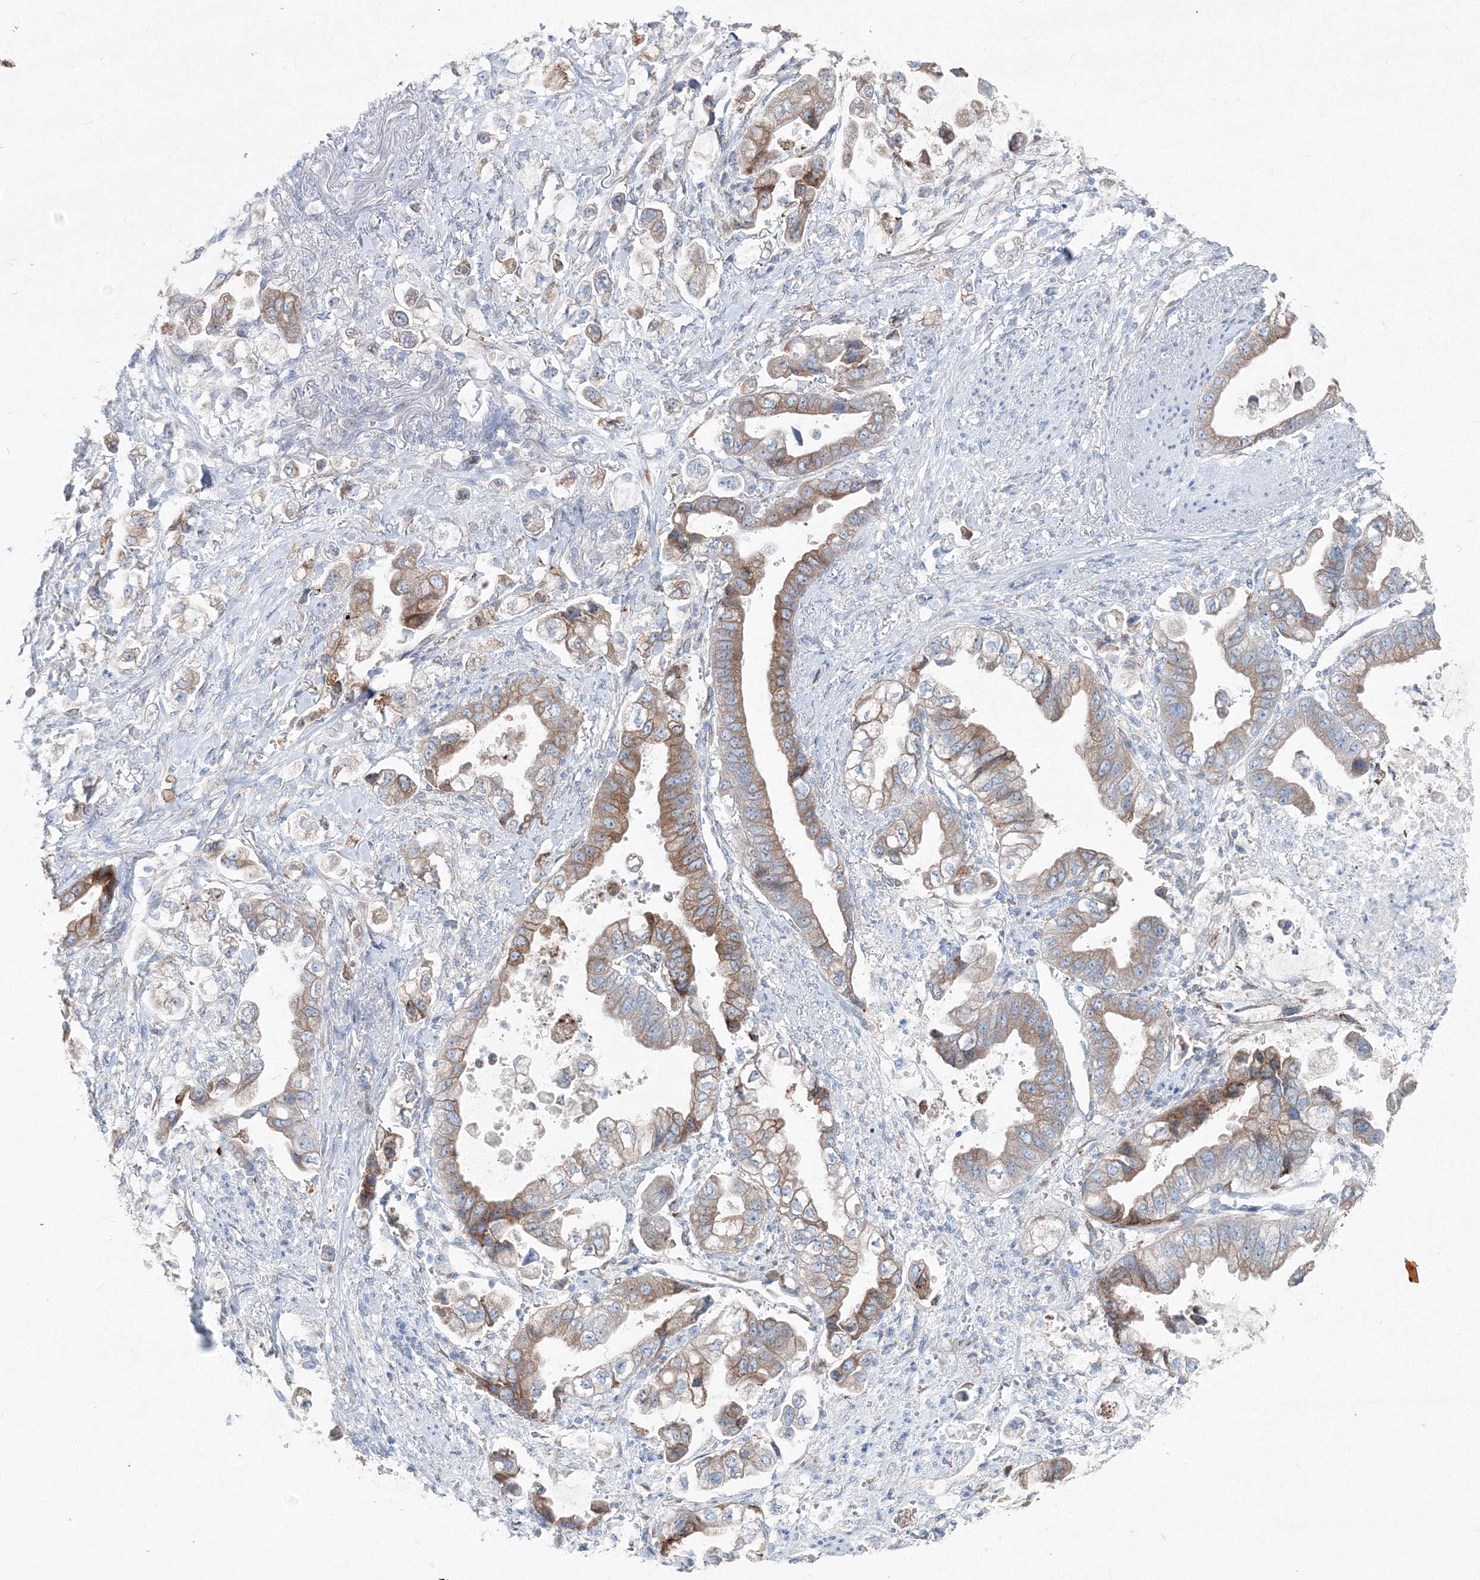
{"staining": {"intensity": "moderate", "quantity": ">75%", "location": "cytoplasmic/membranous"}, "tissue": "stomach cancer", "cell_type": "Tumor cells", "image_type": "cancer", "snomed": [{"axis": "morphology", "description": "Adenocarcinoma, NOS"}, {"axis": "topography", "description": "Stomach"}], "caption": "This is a photomicrograph of immunohistochemistry staining of stomach cancer (adenocarcinoma), which shows moderate positivity in the cytoplasmic/membranous of tumor cells.", "gene": "RCN1", "patient": {"sex": "male", "age": 62}}